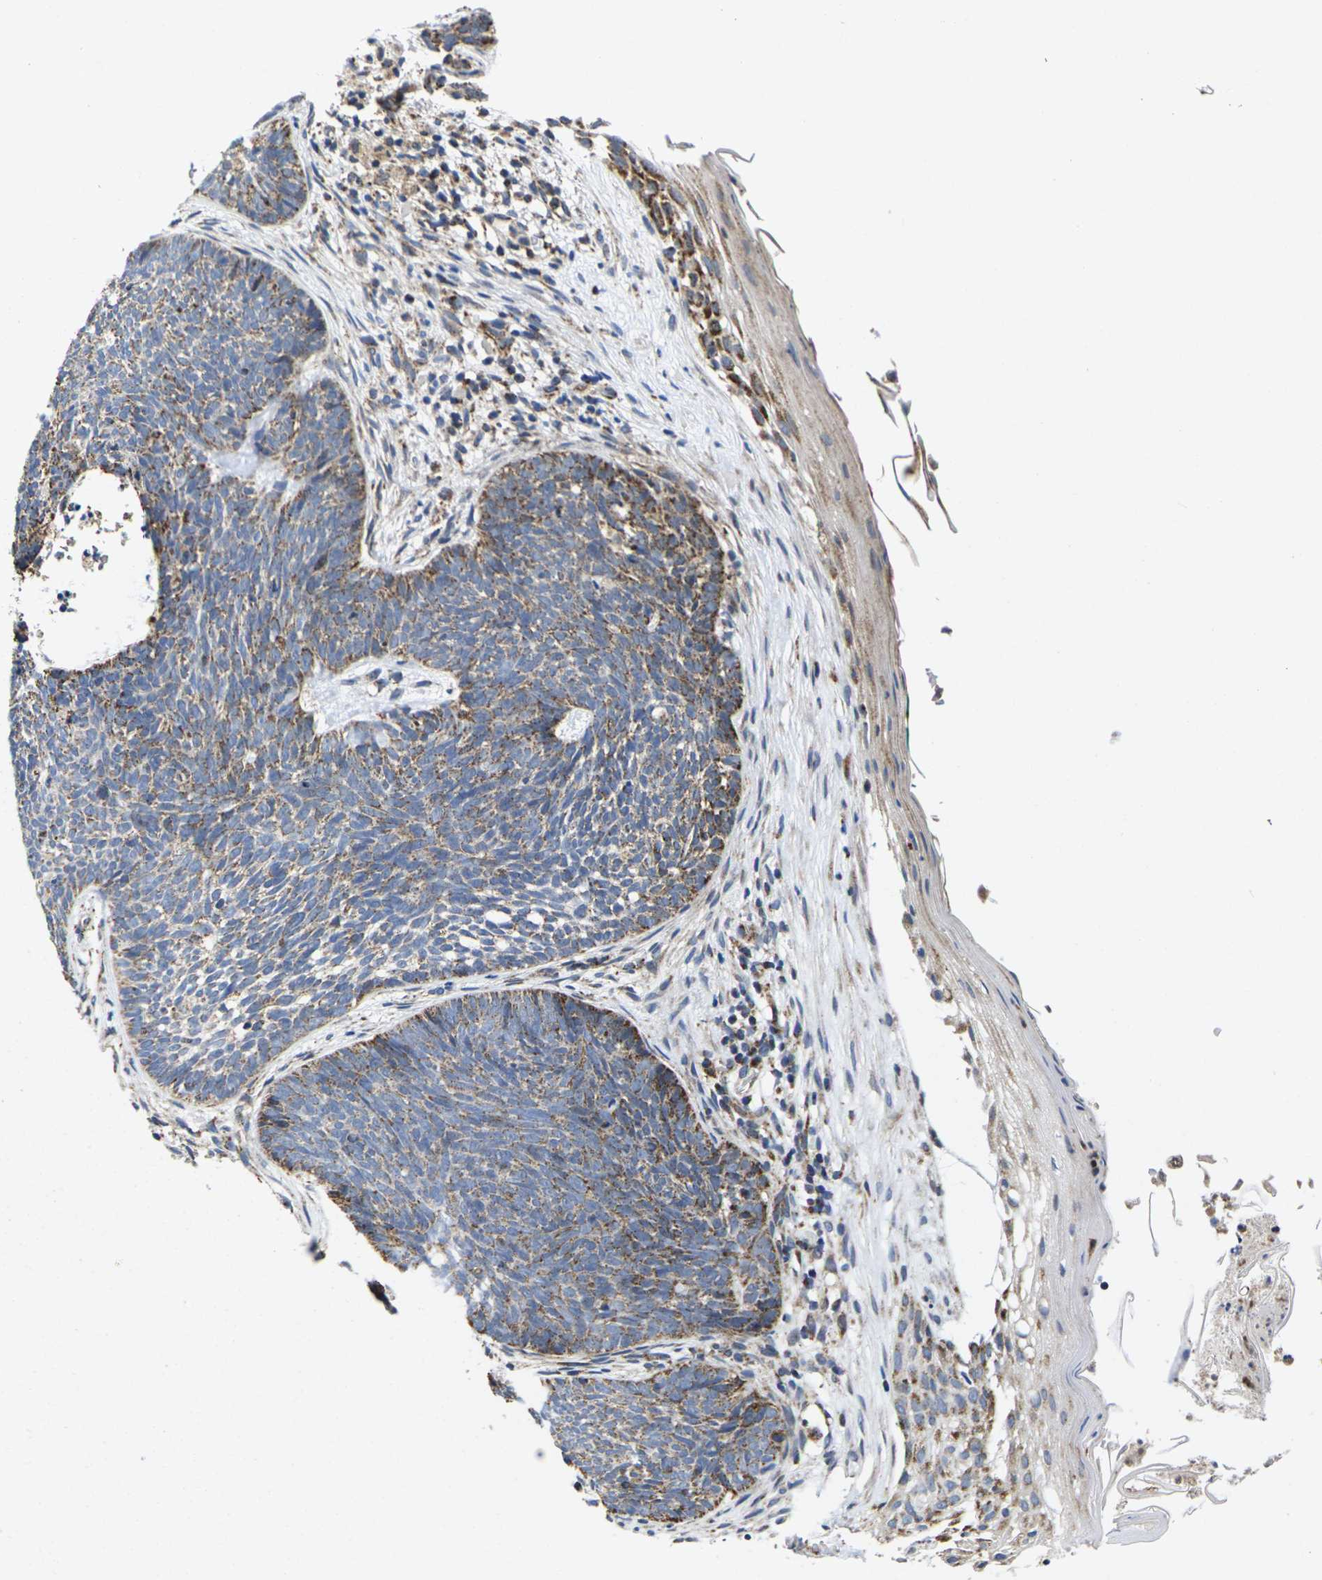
{"staining": {"intensity": "strong", "quantity": "<25%", "location": "cytoplasmic/membranous"}, "tissue": "skin cancer", "cell_type": "Tumor cells", "image_type": "cancer", "snomed": [{"axis": "morphology", "description": "Basal cell carcinoma"}, {"axis": "topography", "description": "Skin"}], "caption": "Immunohistochemical staining of skin basal cell carcinoma shows medium levels of strong cytoplasmic/membranous staining in about <25% of tumor cells.", "gene": "P2RY11", "patient": {"sex": "female", "age": 70}}